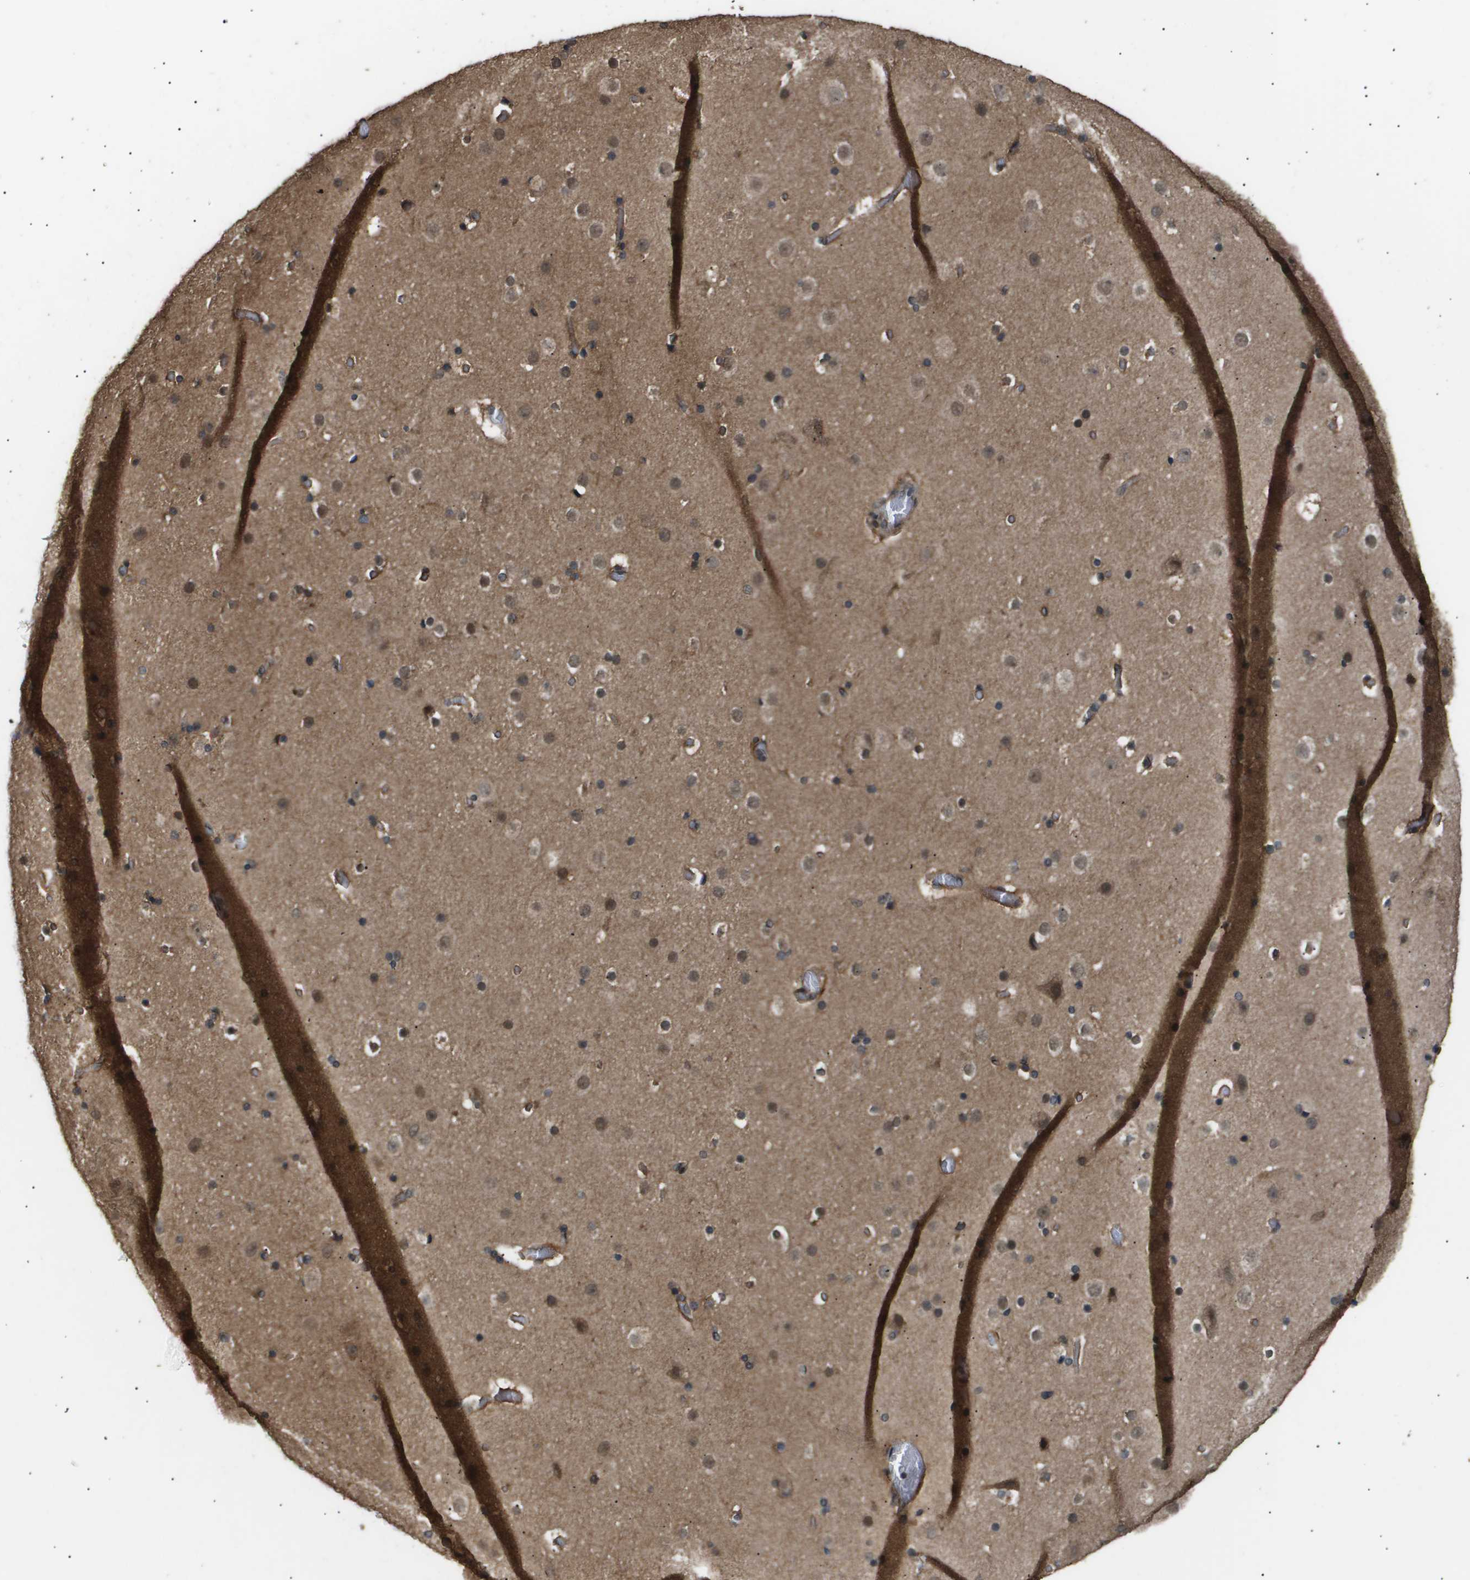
{"staining": {"intensity": "moderate", "quantity": ">75%", "location": "cytoplasmic/membranous"}, "tissue": "cerebral cortex", "cell_type": "Endothelial cells", "image_type": "normal", "snomed": [{"axis": "morphology", "description": "Normal tissue, NOS"}, {"axis": "topography", "description": "Cerebral cortex"}], "caption": "Immunohistochemical staining of benign cerebral cortex demonstrates medium levels of moderate cytoplasmic/membranous staining in approximately >75% of endothelial cells. Using DAB (3,3'-diaminobenzidine) (brown) and hematoxylin (blue) stains, captured at high magnification using brightfield microscopy.", "gene": "ING1", "patient": {"sex": "male", "age": 57}}